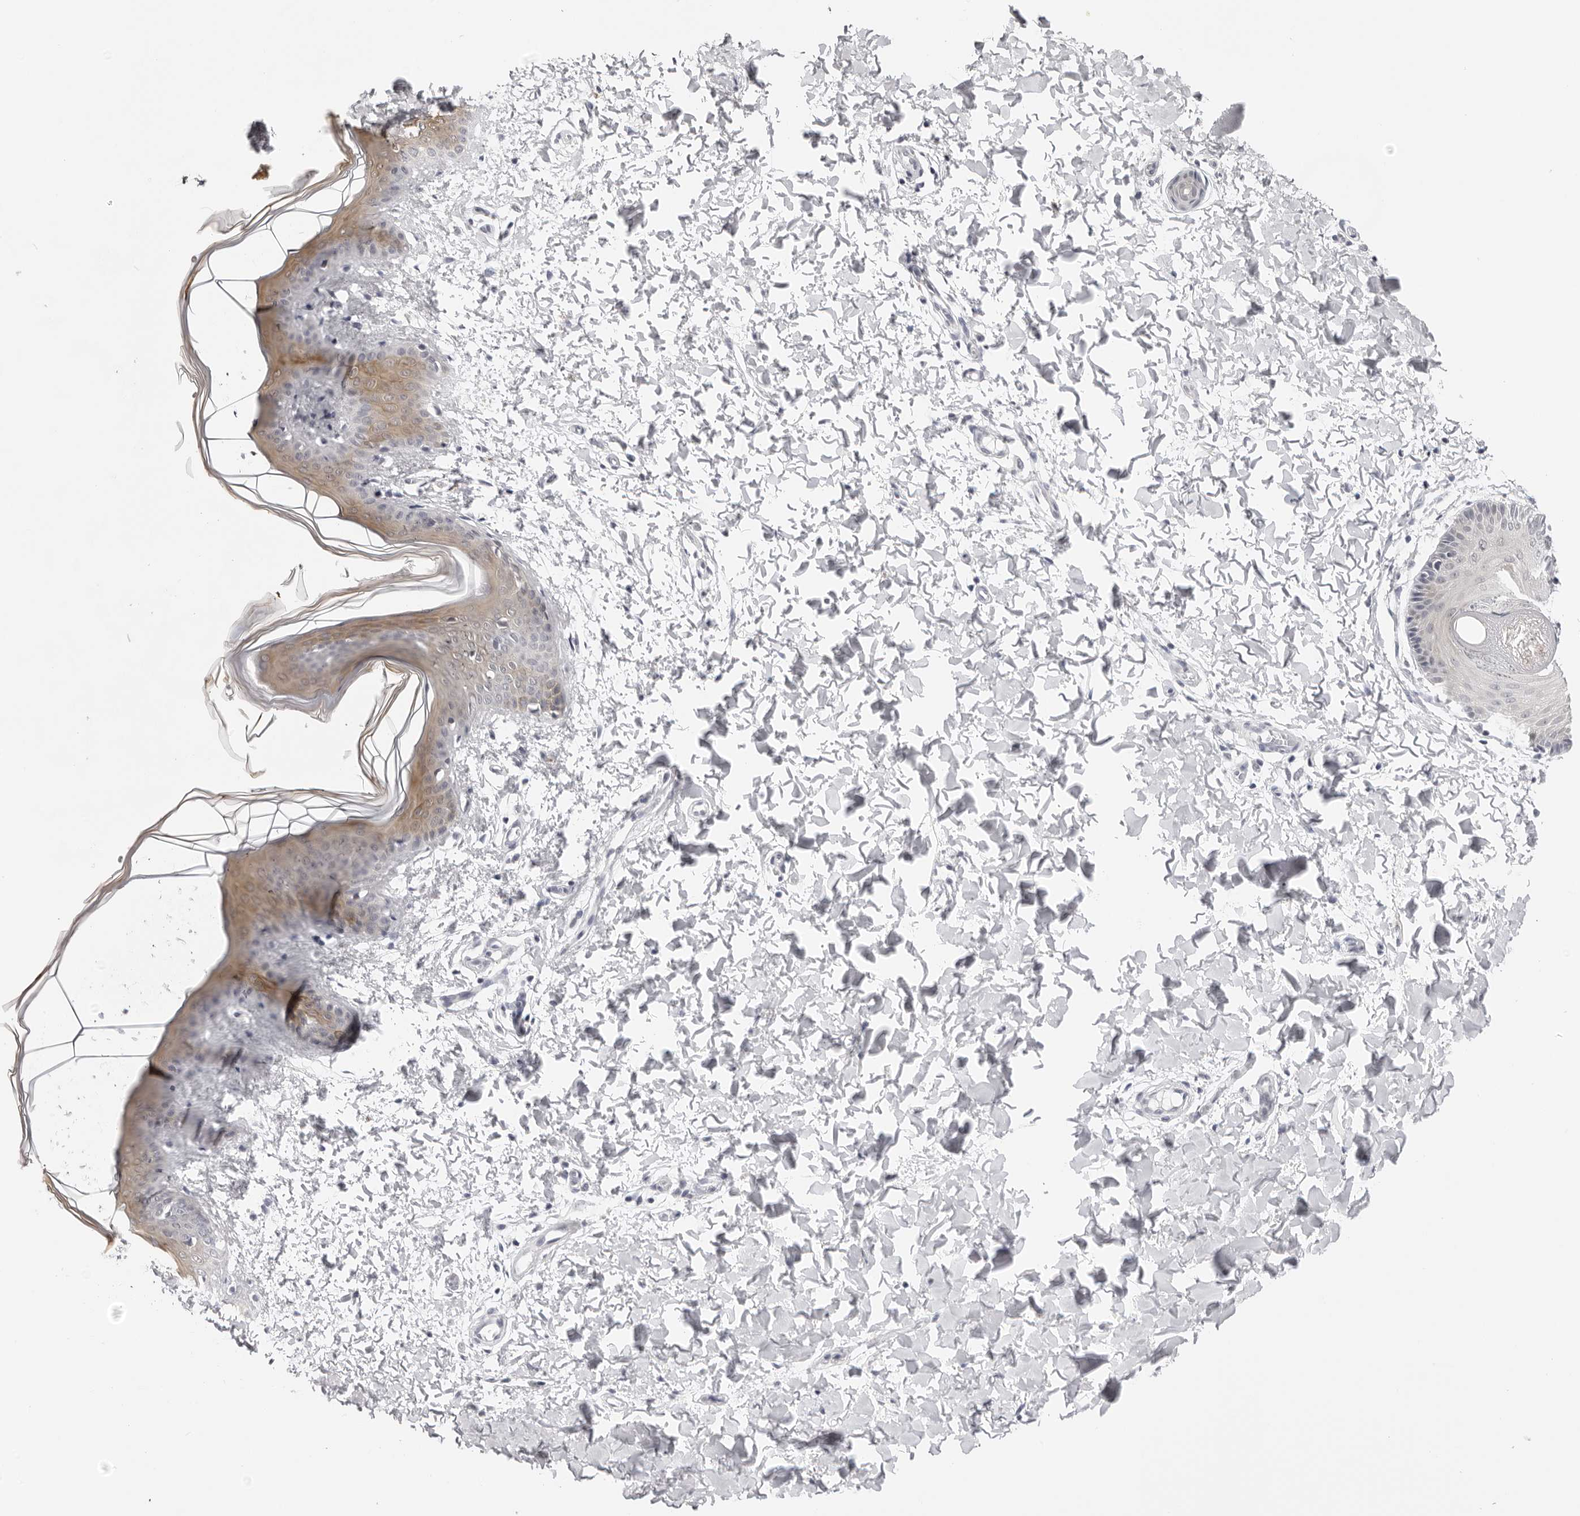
{"staining": {"intensity": "negative", "quantity": "none", "location": "none"}, "tissue": "skin", "cell_type": "Fibroblasts", "image_type": "normal", "snomed": [{"axis": "morphology", "description": "Normal tissue, NOS"}, {"axis": "topography", "description": "Skin"}], "caption": "The micrograph displays no staining of fibroblasts in benign skin.", "gene": "PRUNE1", "patient": {"sex": "female", "age": 17}}